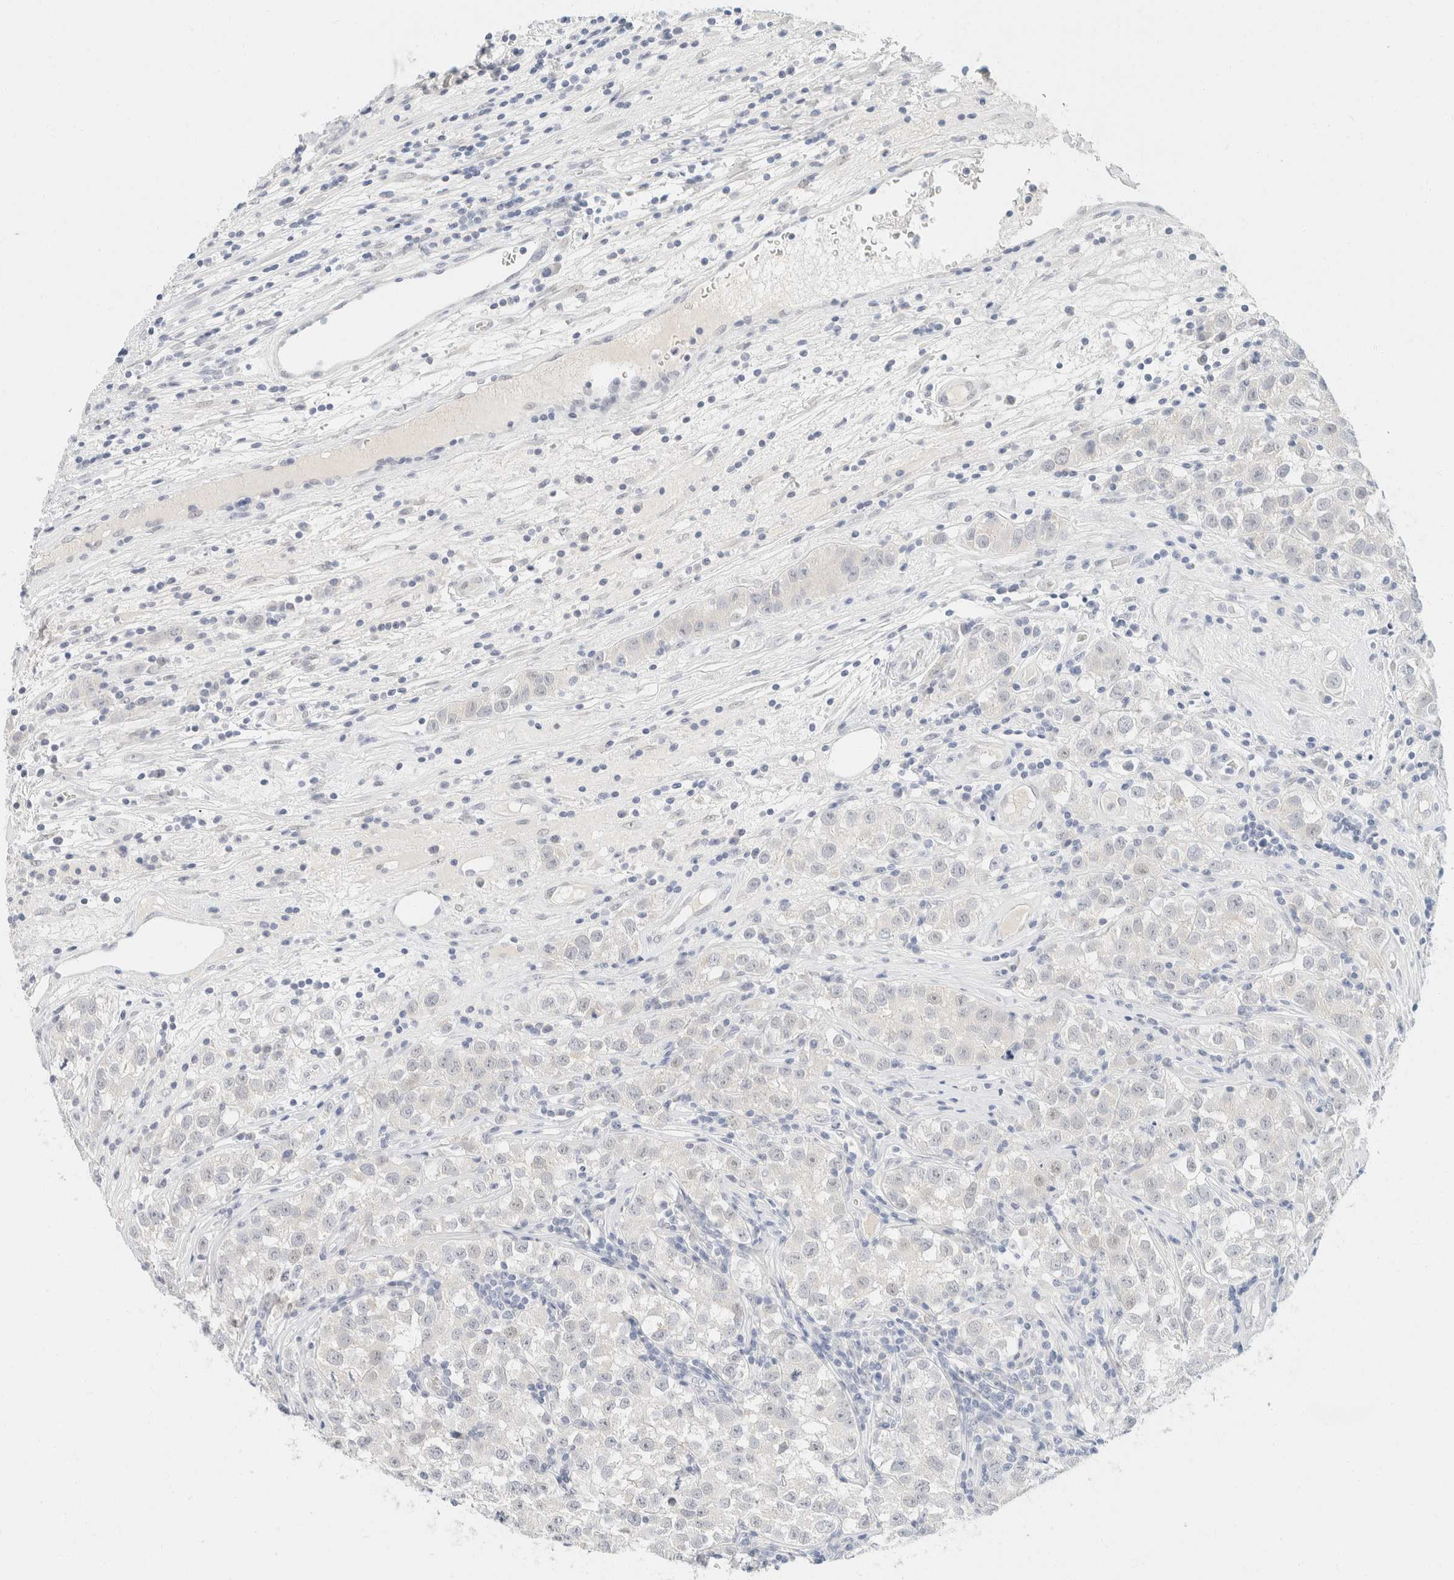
{"staining": {"intensity": "negative", "quantity": "none", "location": "none"}, "tissue": "testis cancer", "cell_type": "Tumor cells", "image_type": "cancer", "snomed": [{"axis": "morphology", "description": "Seminoma, NOS"}, {"axis": "morphology", "description": "Carcinoma, Embryonal, NOS"}, {"axis": "topography", "description": "Testis"}], "caption": "A micrograph of human testis cancer is negative for staining in tumor cells. Nuclei are stained in blue.", "gene": "KRT20", "patient": {"sex": "male", "age": 43}}